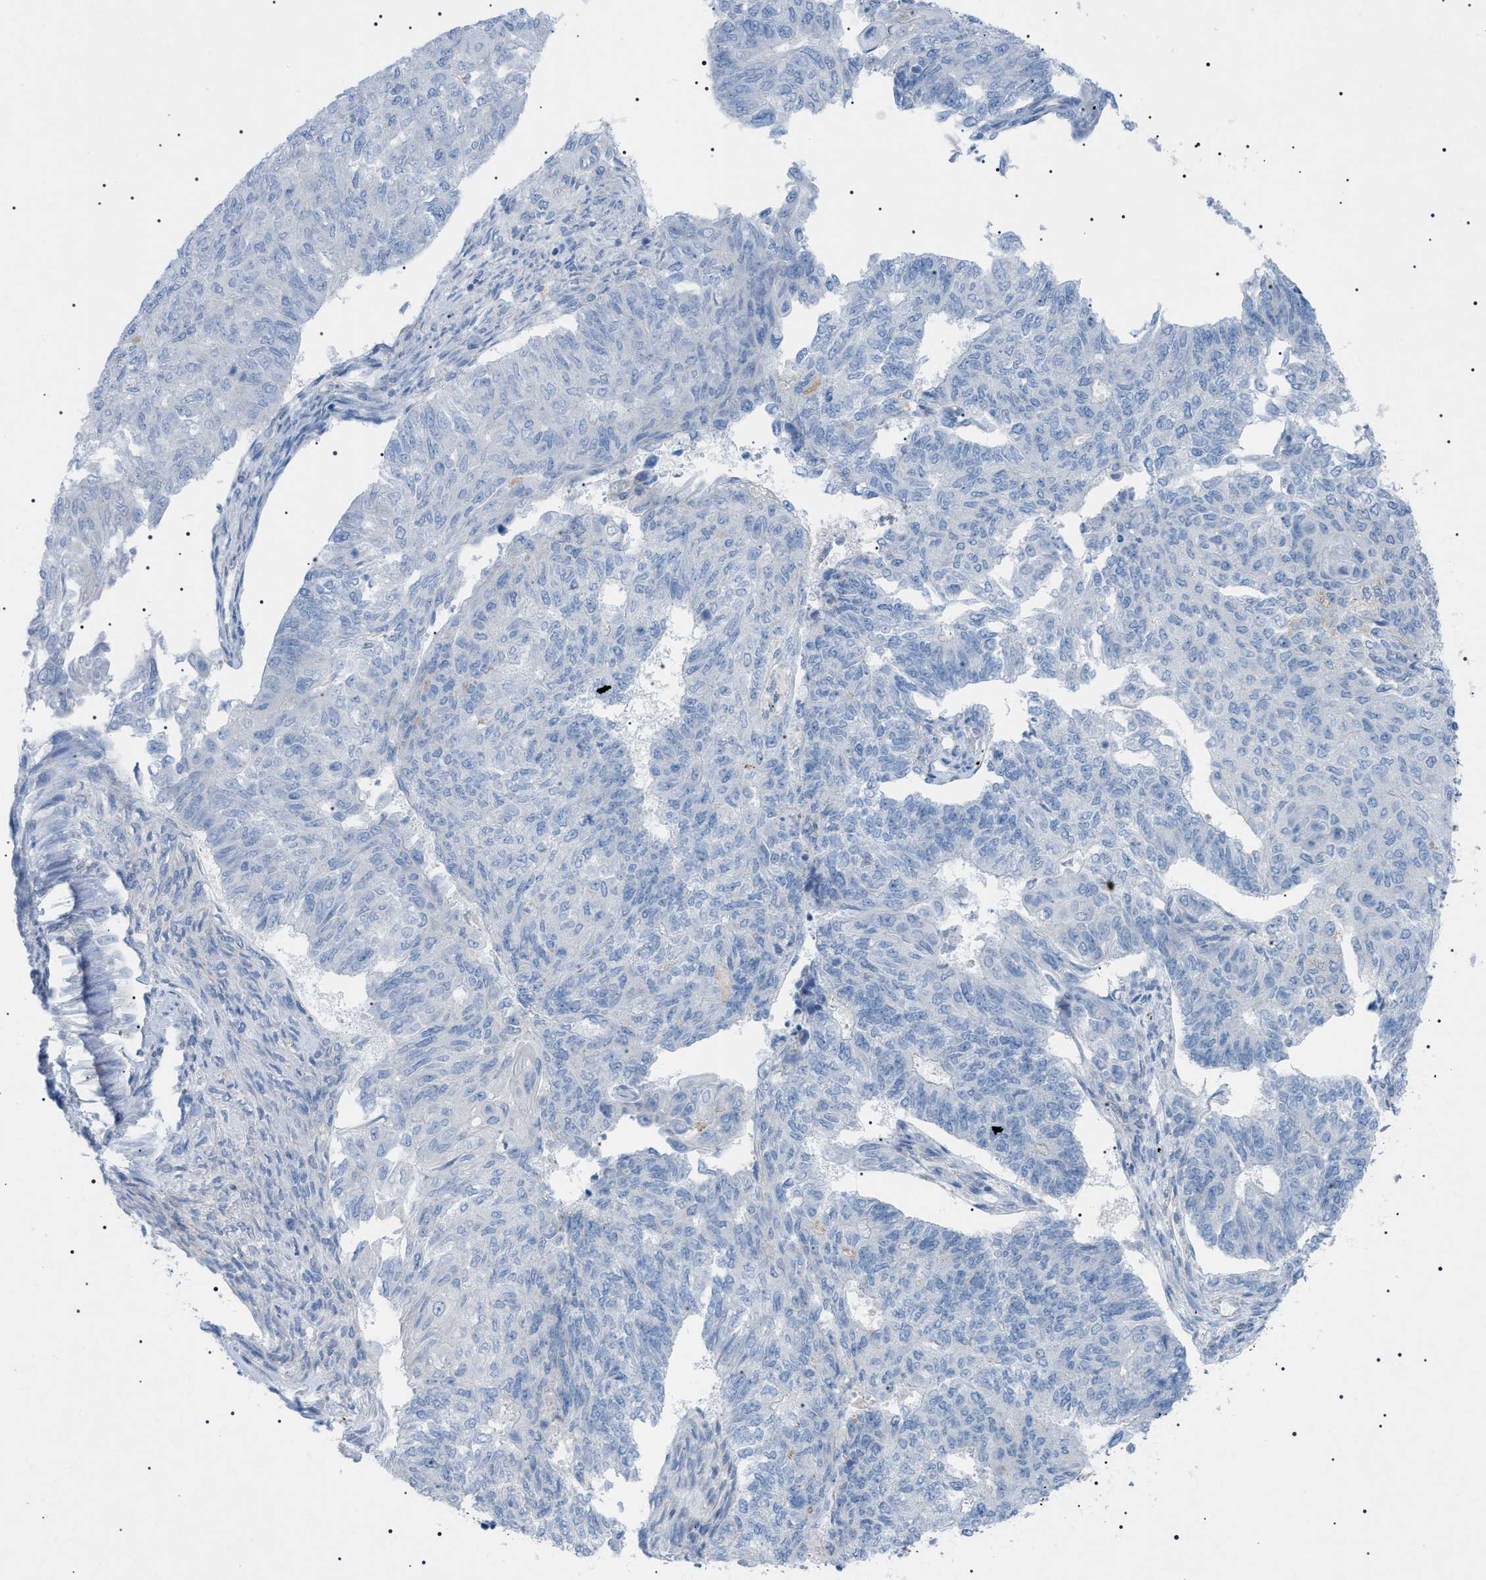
{"staining": {"intensity": "negative", "quantity": "none", "location": "none"}, "tissue": "endometrial cancer", "cell_type": "Tumor cells", "image_type": "cancer", "snomed": [{"axis": "morphology", "description": "Adenocarcinoma, NOS"}, {"axis": "topography", "description": "Endometrium"}], "caption": "Immunohistochemistry micrograph of neoplastic tissue: human endometrial adenocarcinoma stained with DAB reveals no significant protein positivity in tumor cells. (DAB (3,3'-diaminobenzidine) immunohistochemistry (IHC) with hematoxylin counter stain).", "gene": "ADAMTS1", "patient": {"sex": "female", "age": 32}}